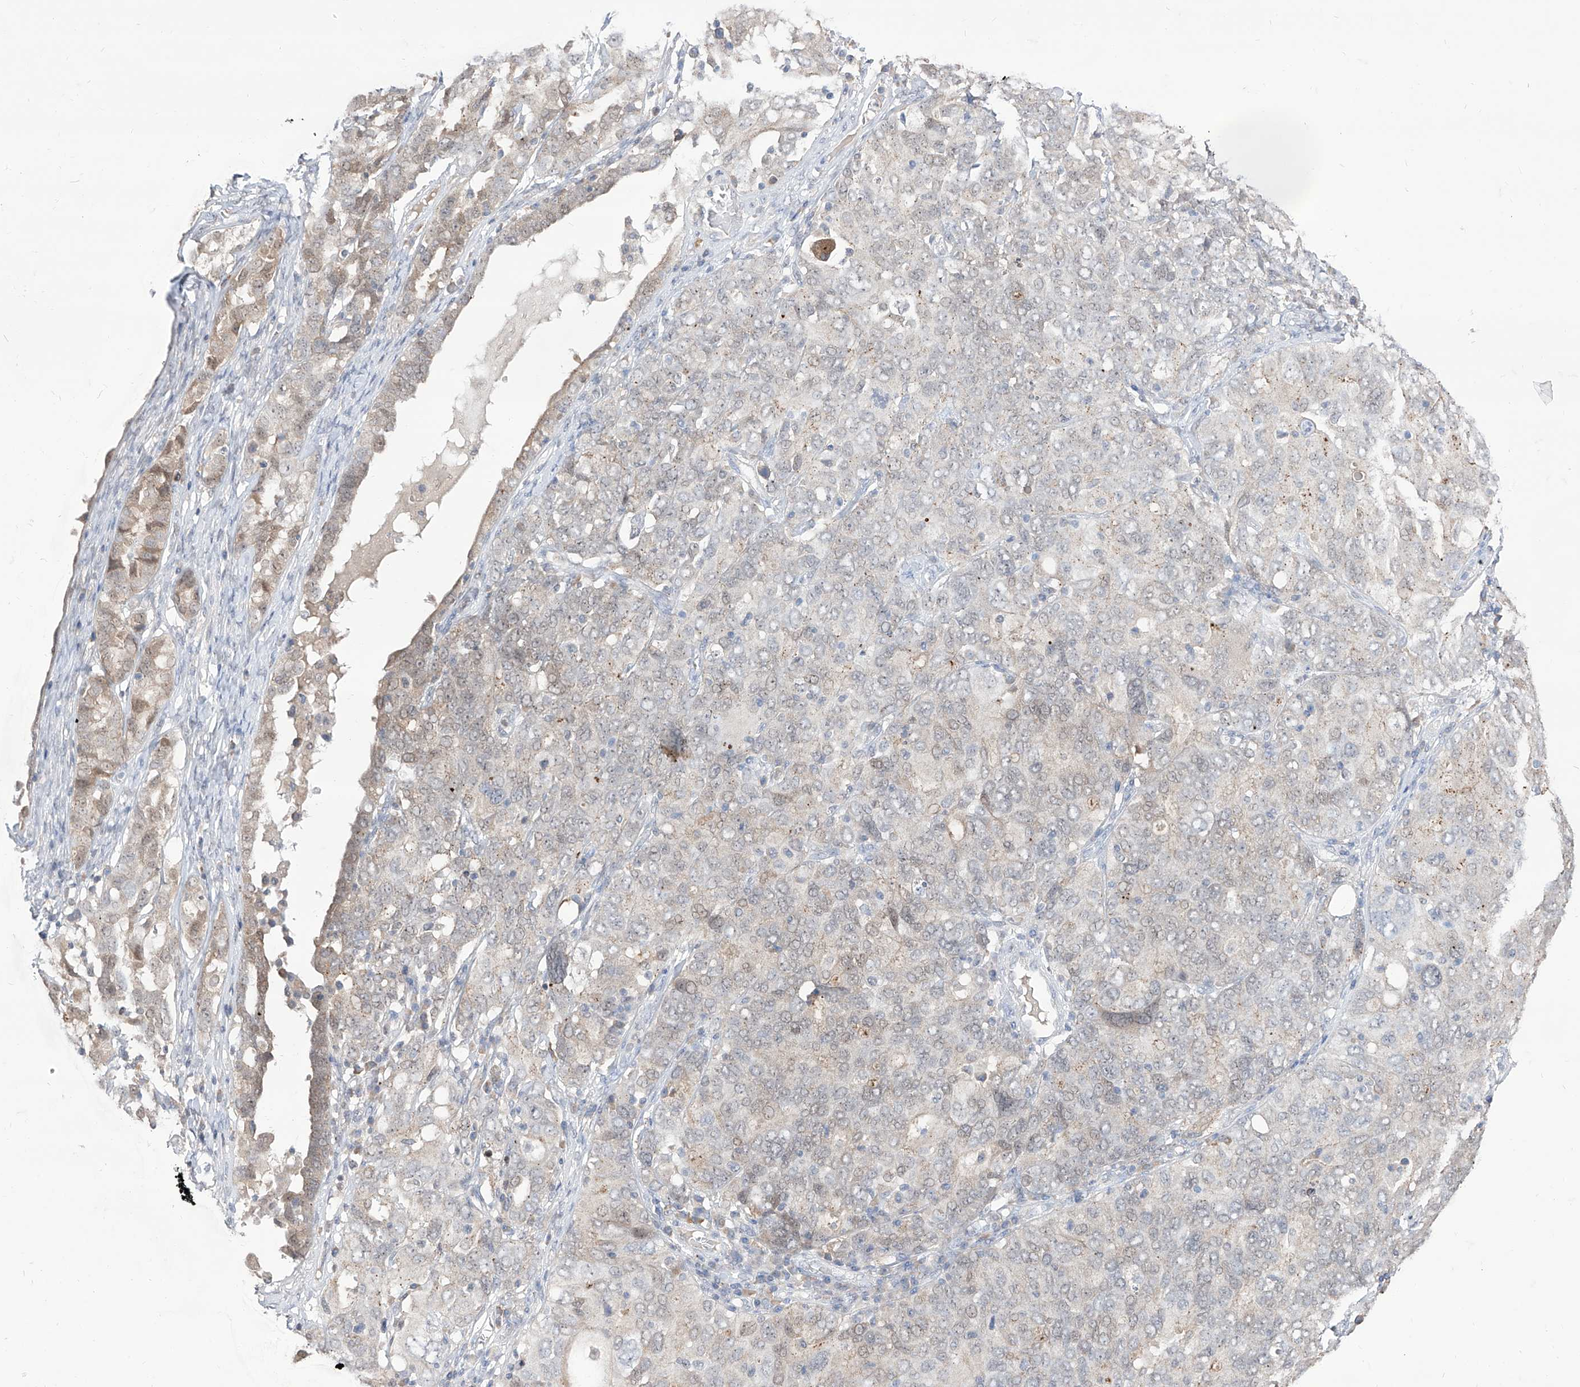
{"staining": {"intensity": "weak", "quantity": "<25%", "location": "nuclear"}, "tissue": "ovarian cancer", "cell_type": "Tumor cells", "image_type": "cancer", "snomed": [{"axis": "morphology", "description": "Carcinoma, endometroid"}, {"axis": "topography", "description": "Ovary"}], "caption": "Immunohistochemistry micrograph of neoplastic tissue: human endometroid carcinoma (ovarian) stained with DAB displays no significant protein staining in tumor cells. (DAB (3,3'-diaminobenzidine) IHC, high magnification).", "gene": "BROX", "patient": {"sex": "female", "age": 62}}